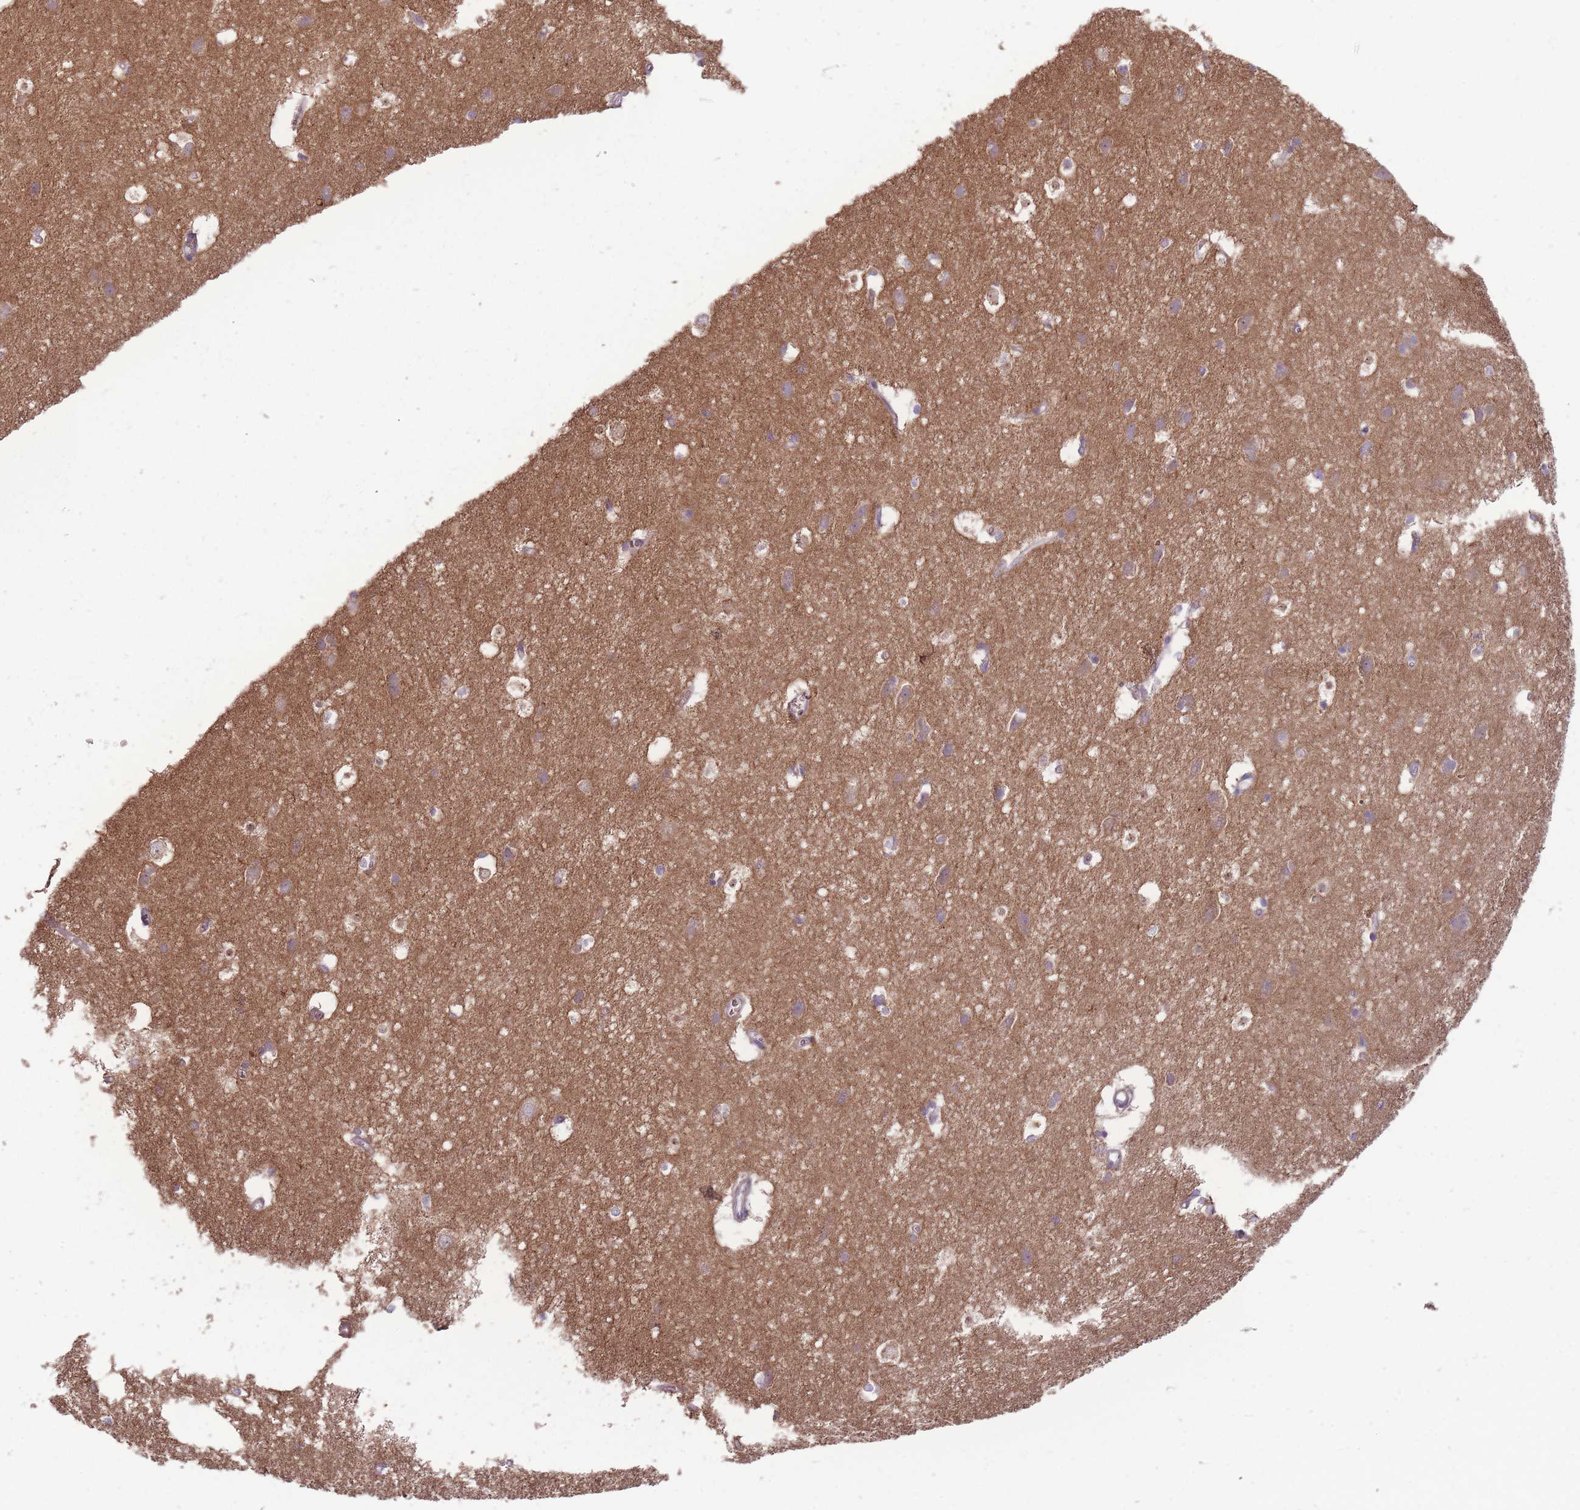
{"staining": {"intensity": "weak", "quantity": "25%-75%", "location": "cytoplasmic/membranous"}, "tissue": "cerebral cortex", "cell_type": "Endothelial cells", "image_type": "normal", "snomed": [{"axis": "morphology", "description": "Normal tissue, NOS"}, {"axis": "topography", "description": "Cerebral cortex"}], "caption": "A brown stain highlights weak cytoplasmic/membranous positivity of a protein in endothelial cells of benign cerebral cortex. The staining is performed using DAB brown chromogen to label protein expression. The nuclei are counter-stained blue using hematoxylin.", "gene": "ANKRD10", "patient": {"sex": "male", "age": 54}}